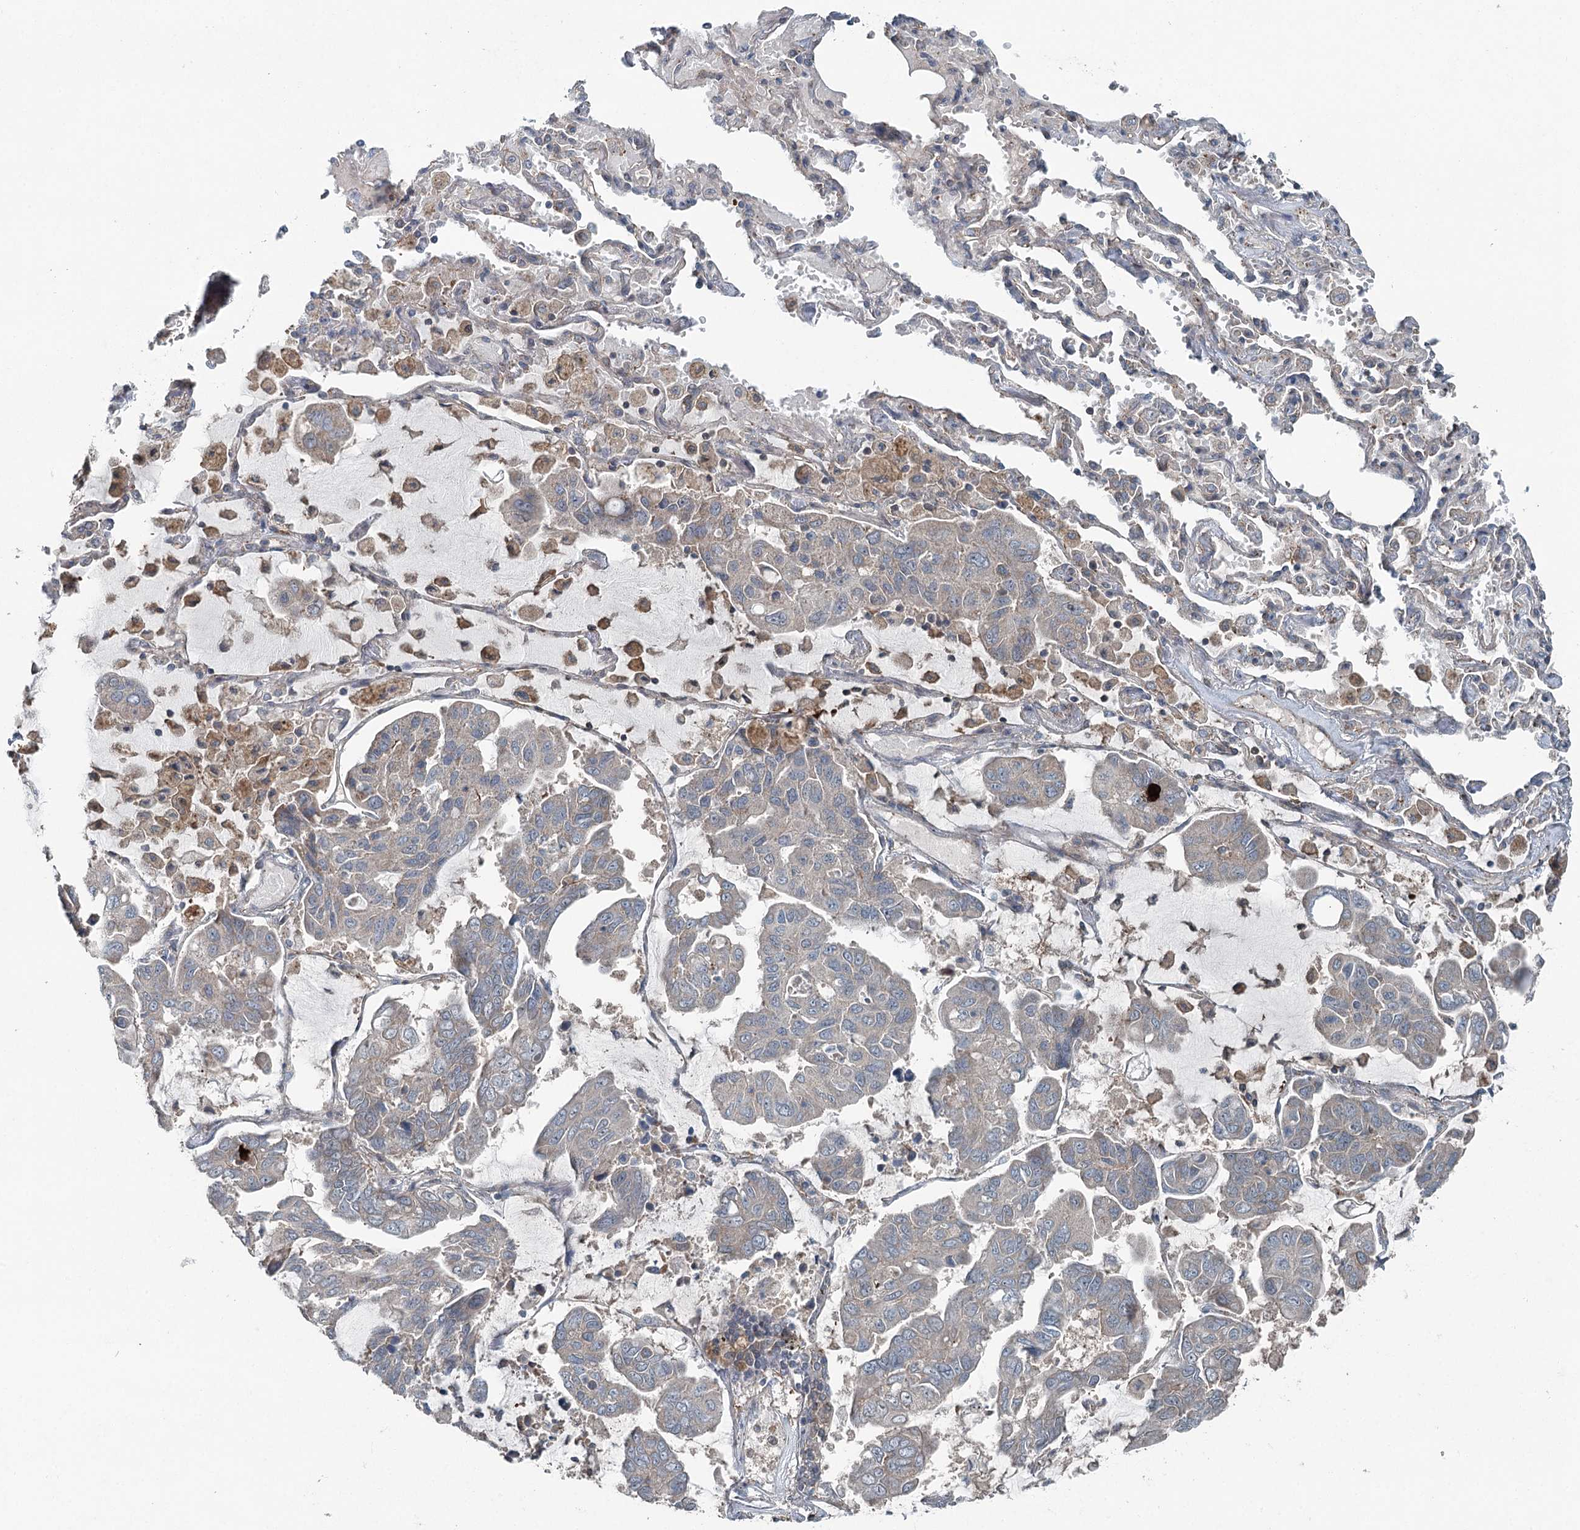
{"staining": {"intensity": "negative", "quantity": "none", "location": "none"}, "tissue": "lung cancer", "cell_type": "Tumor cells", "image_type": "cancer", "snomed": [{"axis": "morphology", "description": "Adenocarcinoma, NOS"}, {"axis": "topography", "description": "Lung"}], "caption": "High power microscopy histopathology image of an immunohistochemistry (IHC) micrograph of lung cancer, revealing no significant expression in tumor cells. (Stains: DAB IHC with hematoxylin counter stain, Microscopy: brightfield microscopy at high magnification).", "gene": "SKIC3", "patient": {"sex": "male", "age": 64}}